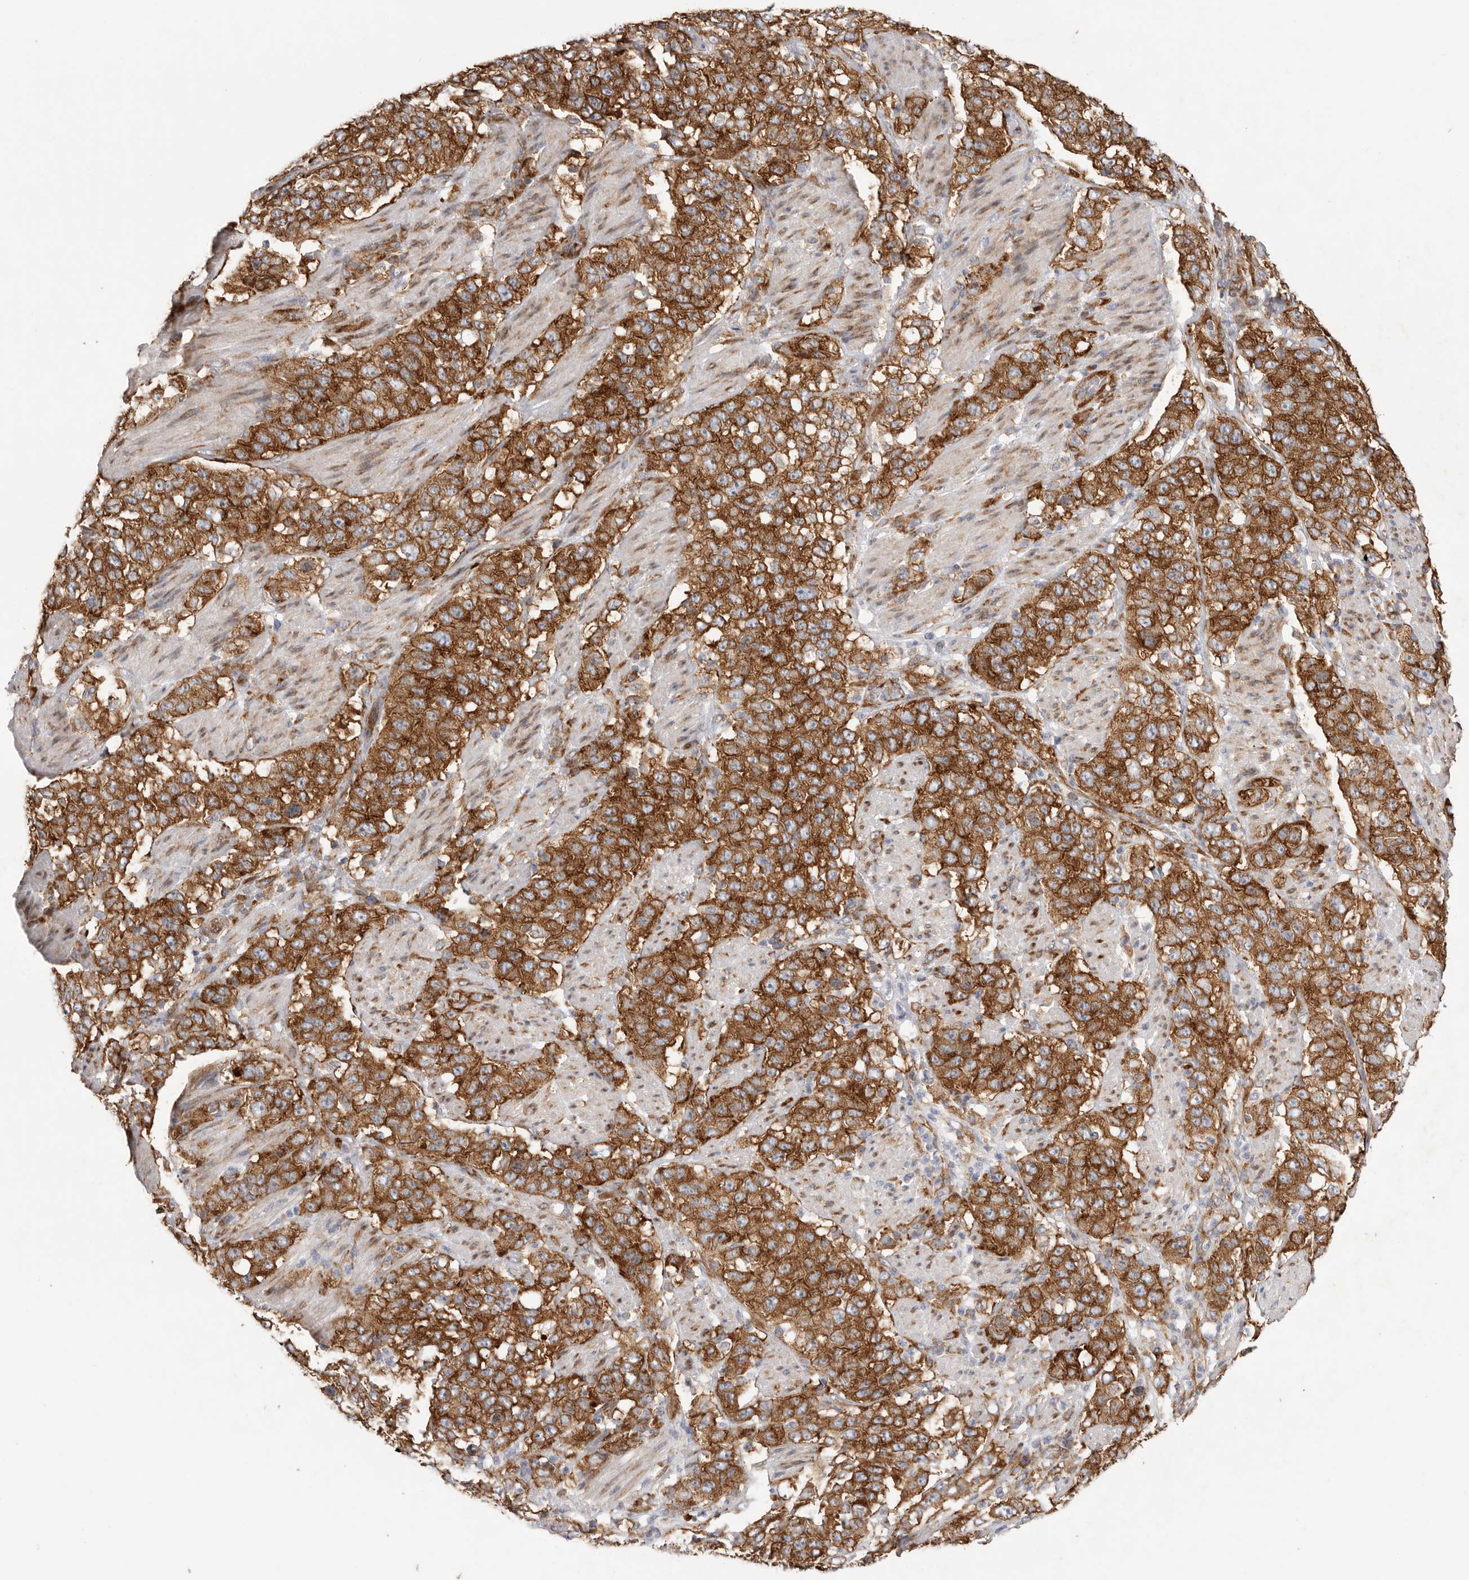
{"staining": {"intensity": "strong", "quantity": ">75%", "location": "cytoplasmic/membranous"}, "tissue": "stomach cancer", "cell_type": "Tumor cells", "image_type": "cancer", "snomed": [{"axis": "morphology", "description": "Adenocarcinoma, NOS"}, {"axis": "topography", "description": "Stomach"}], "caption": "This photomicrograph shows adenocarcinoma (stomach) stained with immunohistochemistry to label a protein in brown. The cytoplasmic/membranous of tumor cells show strong positivity for the protein. Nuclei are counter-stained blue.", "gene": "SERBP1", "patient": {"sex": "male", "age": 48}}